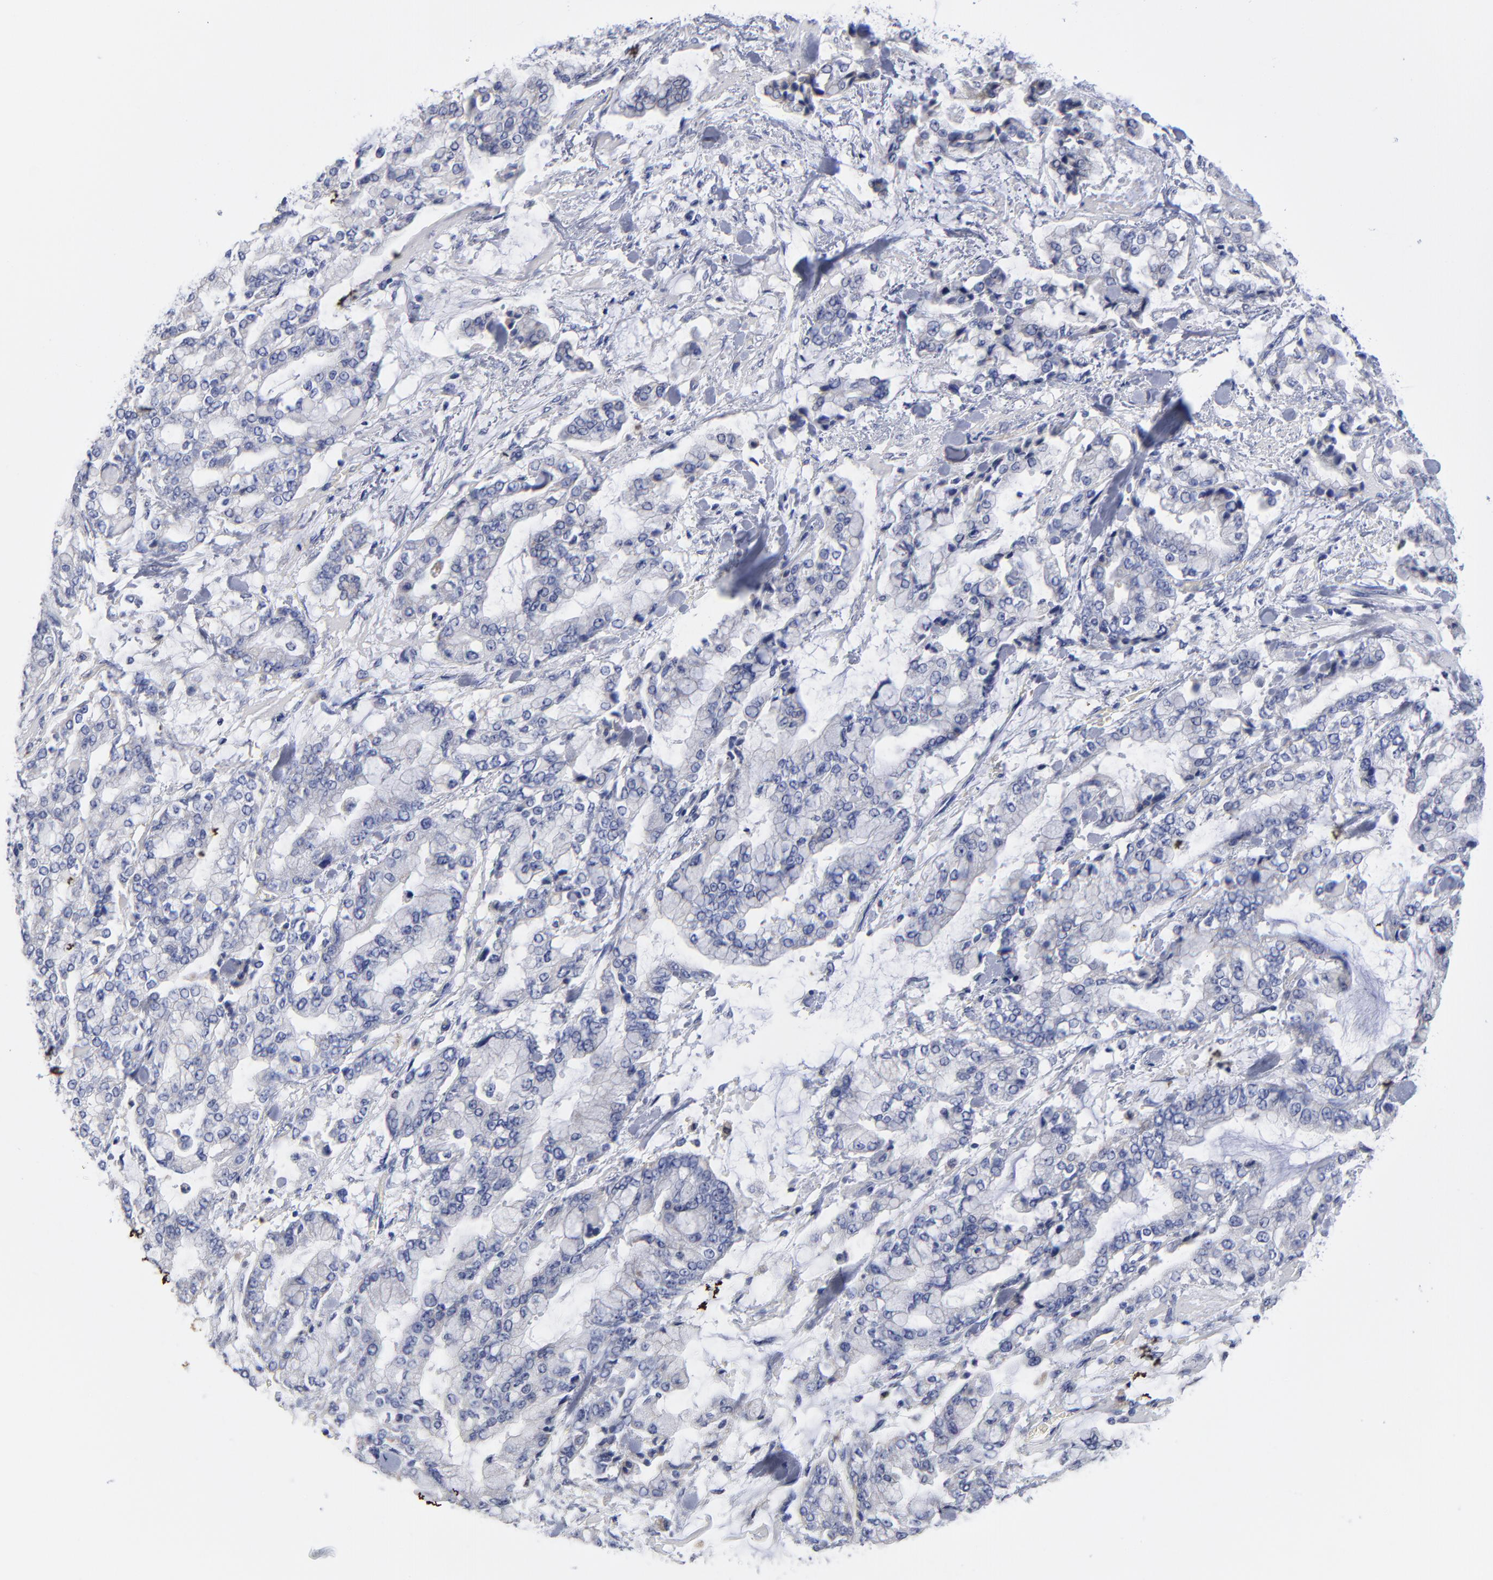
{"staining": {"intensity": "negative", "quantity": "none", "location": "none"}, "tissue": "stomach cancer", "cell_type": "Tumor cells", "image_type": "cancer", "snomed": [{"axis": "morphology", "description": "Normal tissue, NOS"}, {"axis": "morphology", "description": "Adenocarcinoma, NOS"}, {"axis": "topography", "description": "Stomach, upper"}, {"axis": "topography", "description": "Stomach"}], "caption": "Protein analysis of stomach adenocarcinoma shows no significant expression in tumor cells.", "gene": "PTP4A1", "patient": {"sex": "male", "age": 76}}